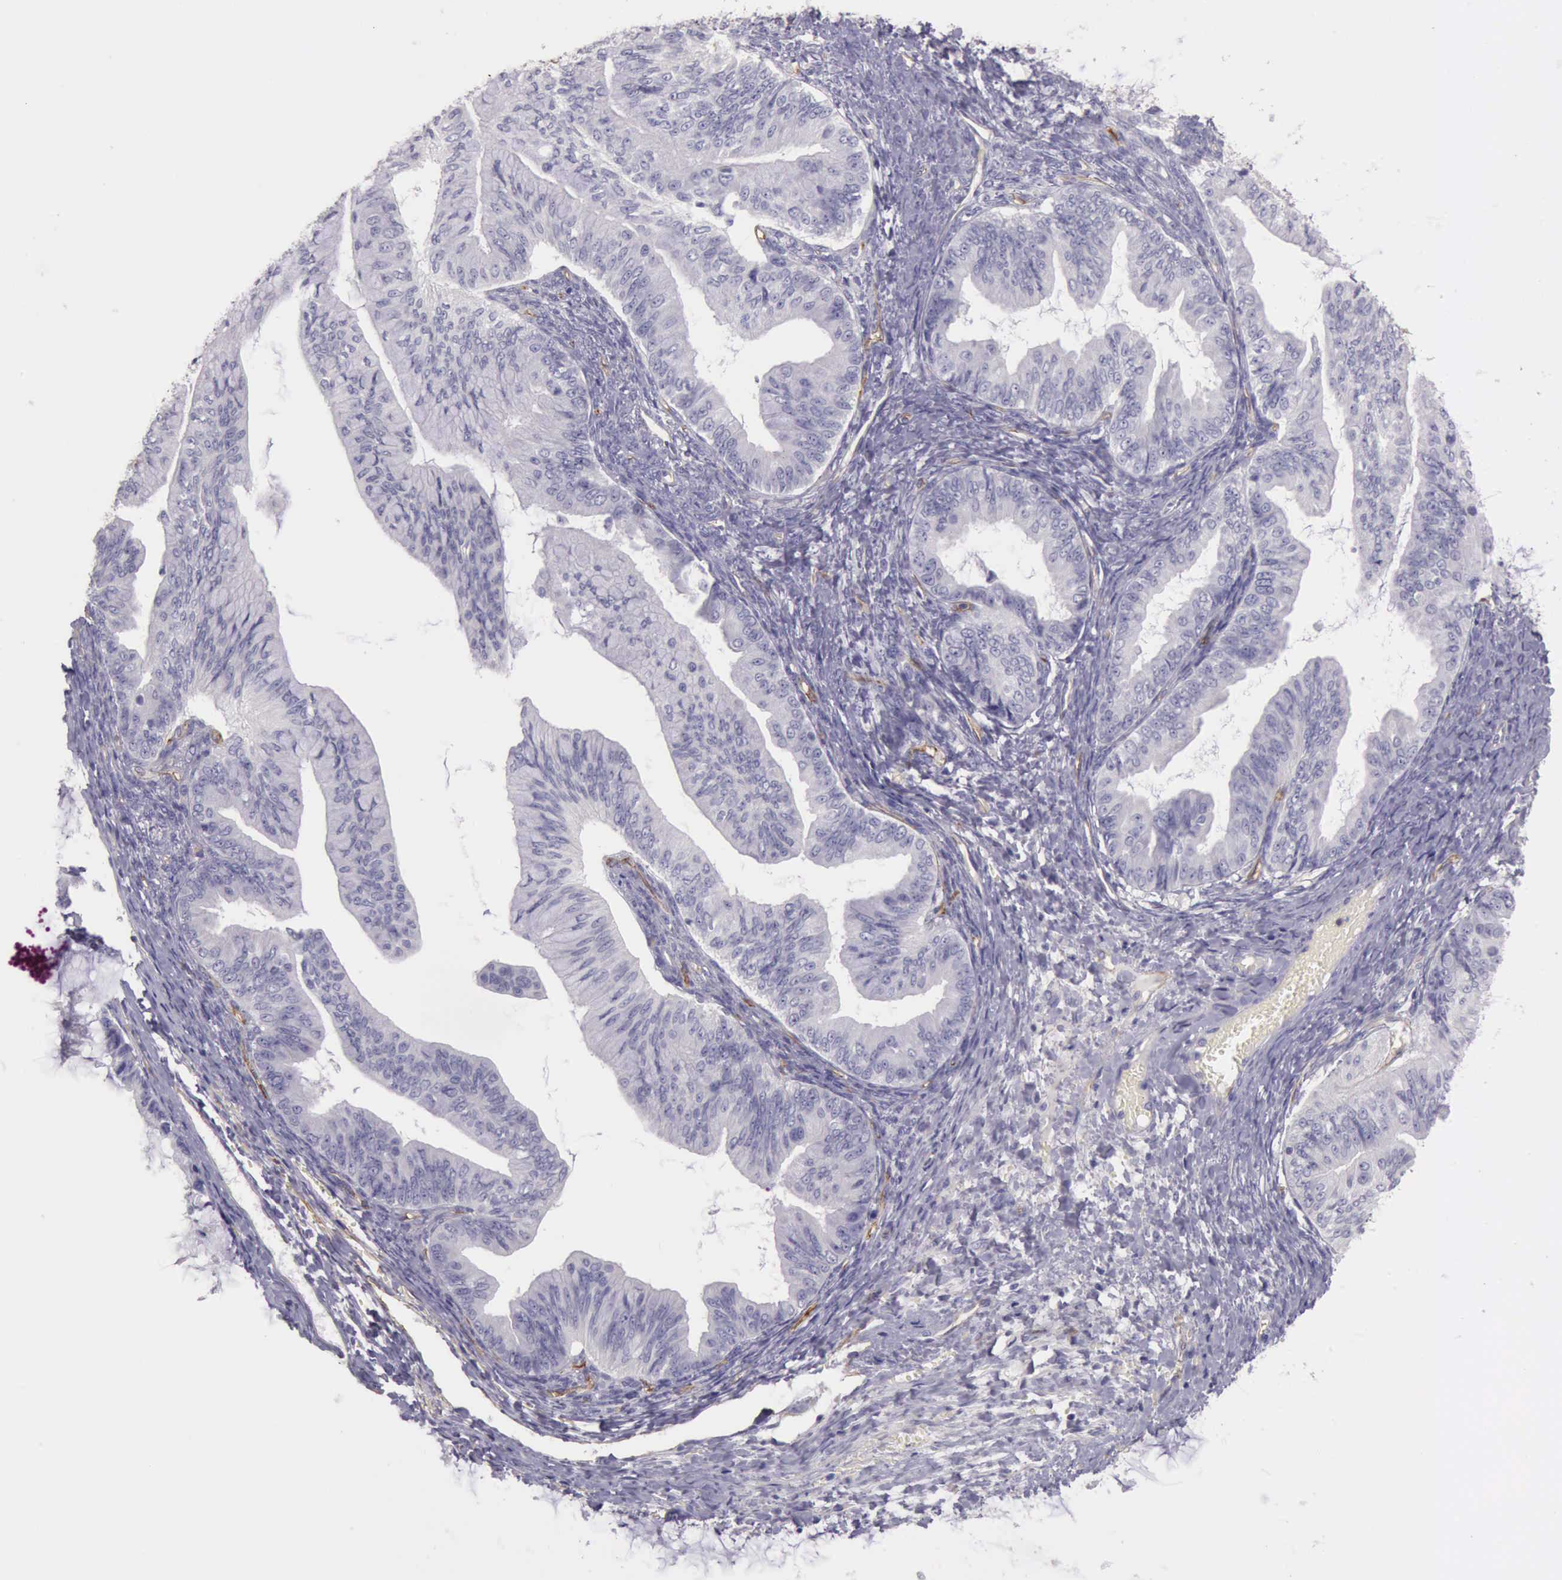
{"staining": {"intensity": "negative", "quantity": "none", "location": "none"}, "tissue": "ovarian cancer", "cell_type": "Tumor cells", "image_type": "cancer", "snomed": [{"axis": "morphology", "description": "Cystadenocarcinoma, mucinous, NOS"}, {"axis": "topography", "description": "Ovary"}], "caption": "There is no significant staining in tumor cells of mucinous cystadenocarcinoma (ovarian). (Brightfield microscopy of DAB (3,3'-diaminobenzidine) immunohistochemistry (IHC) at high magnification).", "gene": "TCEANC", "patient": {"sex": "female", "age": 36}}